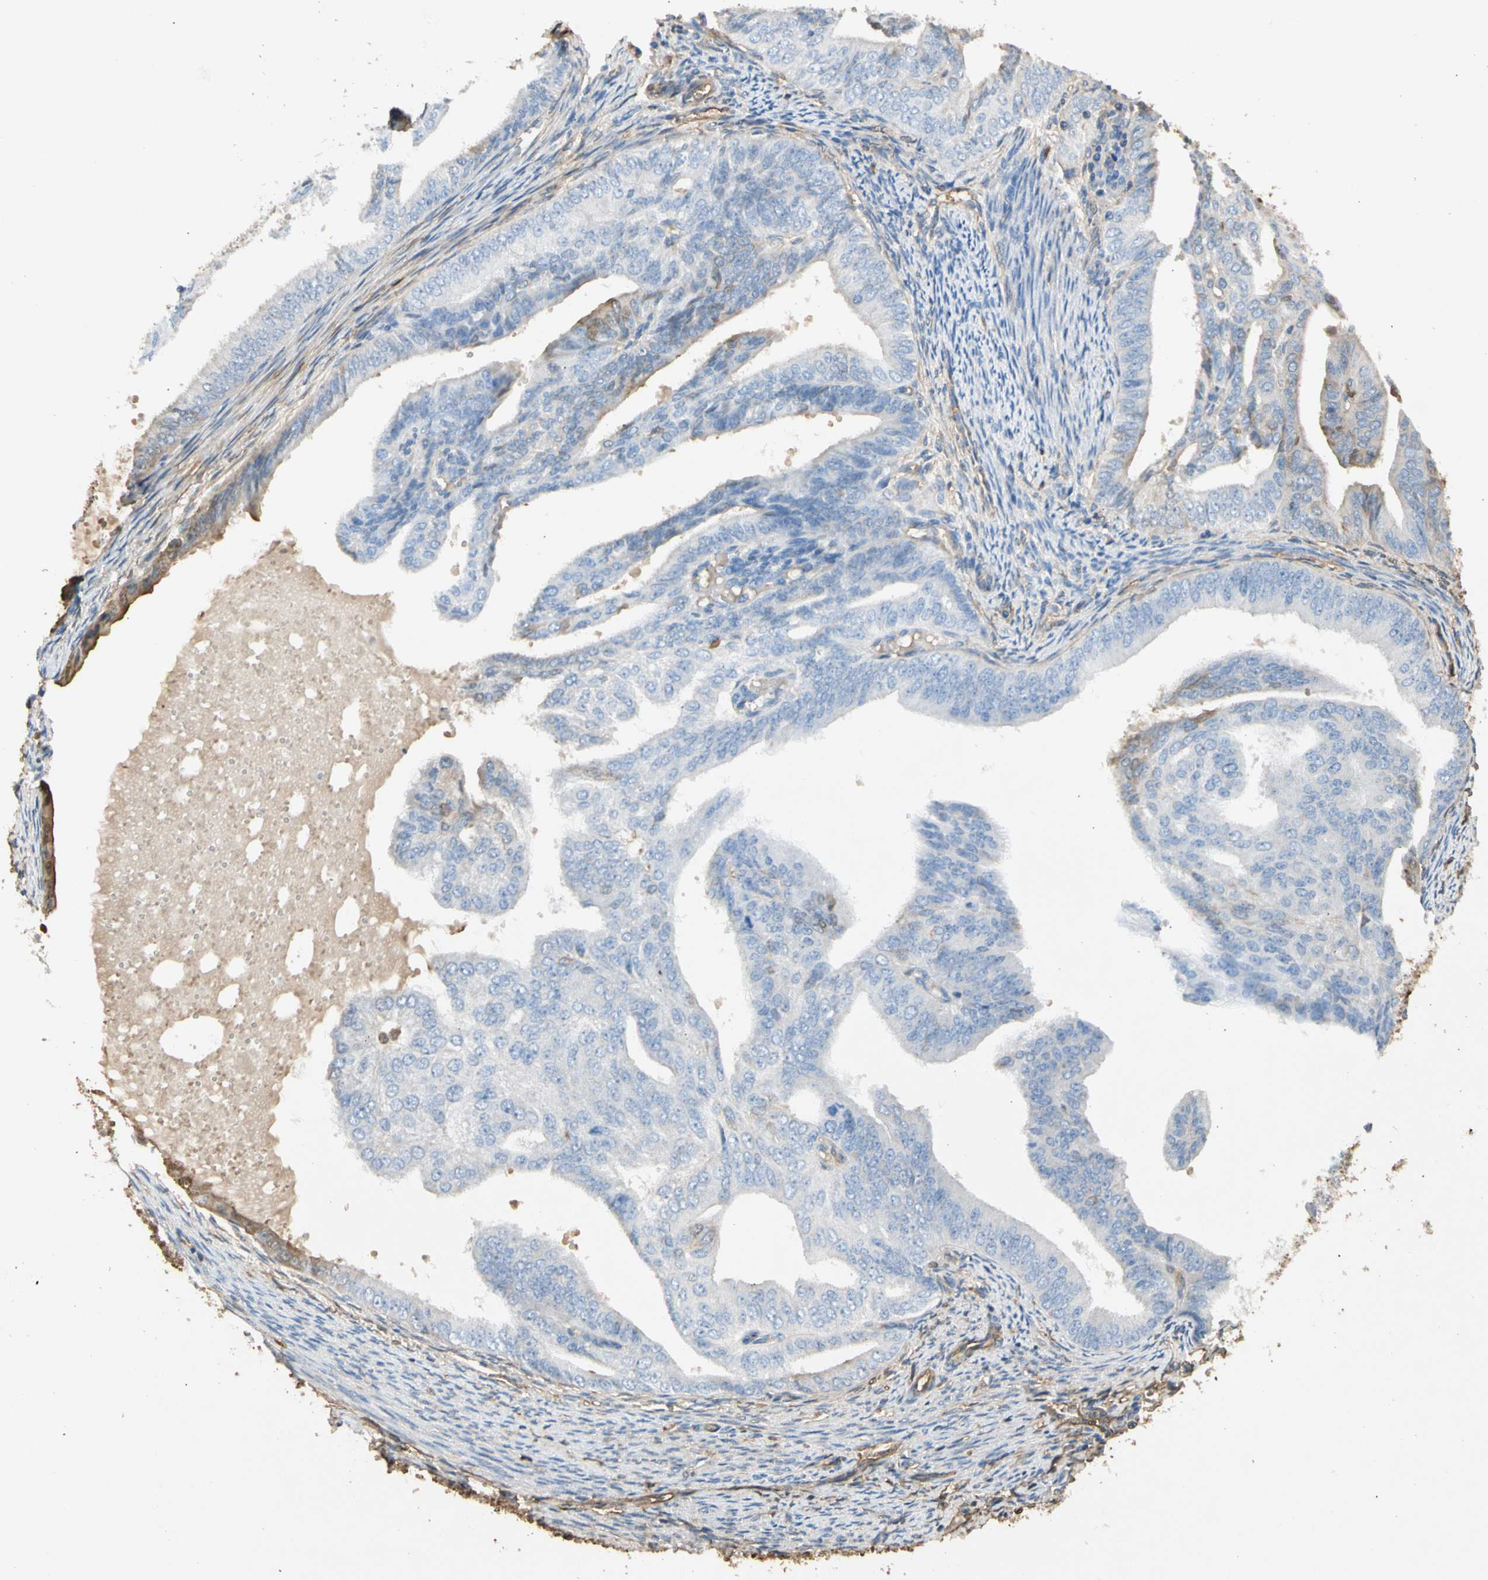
{"staining": {"intensity": "negative", "quantity": "none", "location": "none"}, "tissue": "endometrial cancer", "cell_type": "Tumor cells", "image_type": "cancer", "snomed": [{"axis": "morphology", "description": "Adenocarcinoma, NOS"}, {"axis": "topography", "description": "Endometrium"}], "caption": "Photomicrograph shows no protein staining in tumor cells of endometrial cancer (adenocarcinoma) tissue.", "gene": "S100A6", "patient": {"sex": "female", "age": 58}}